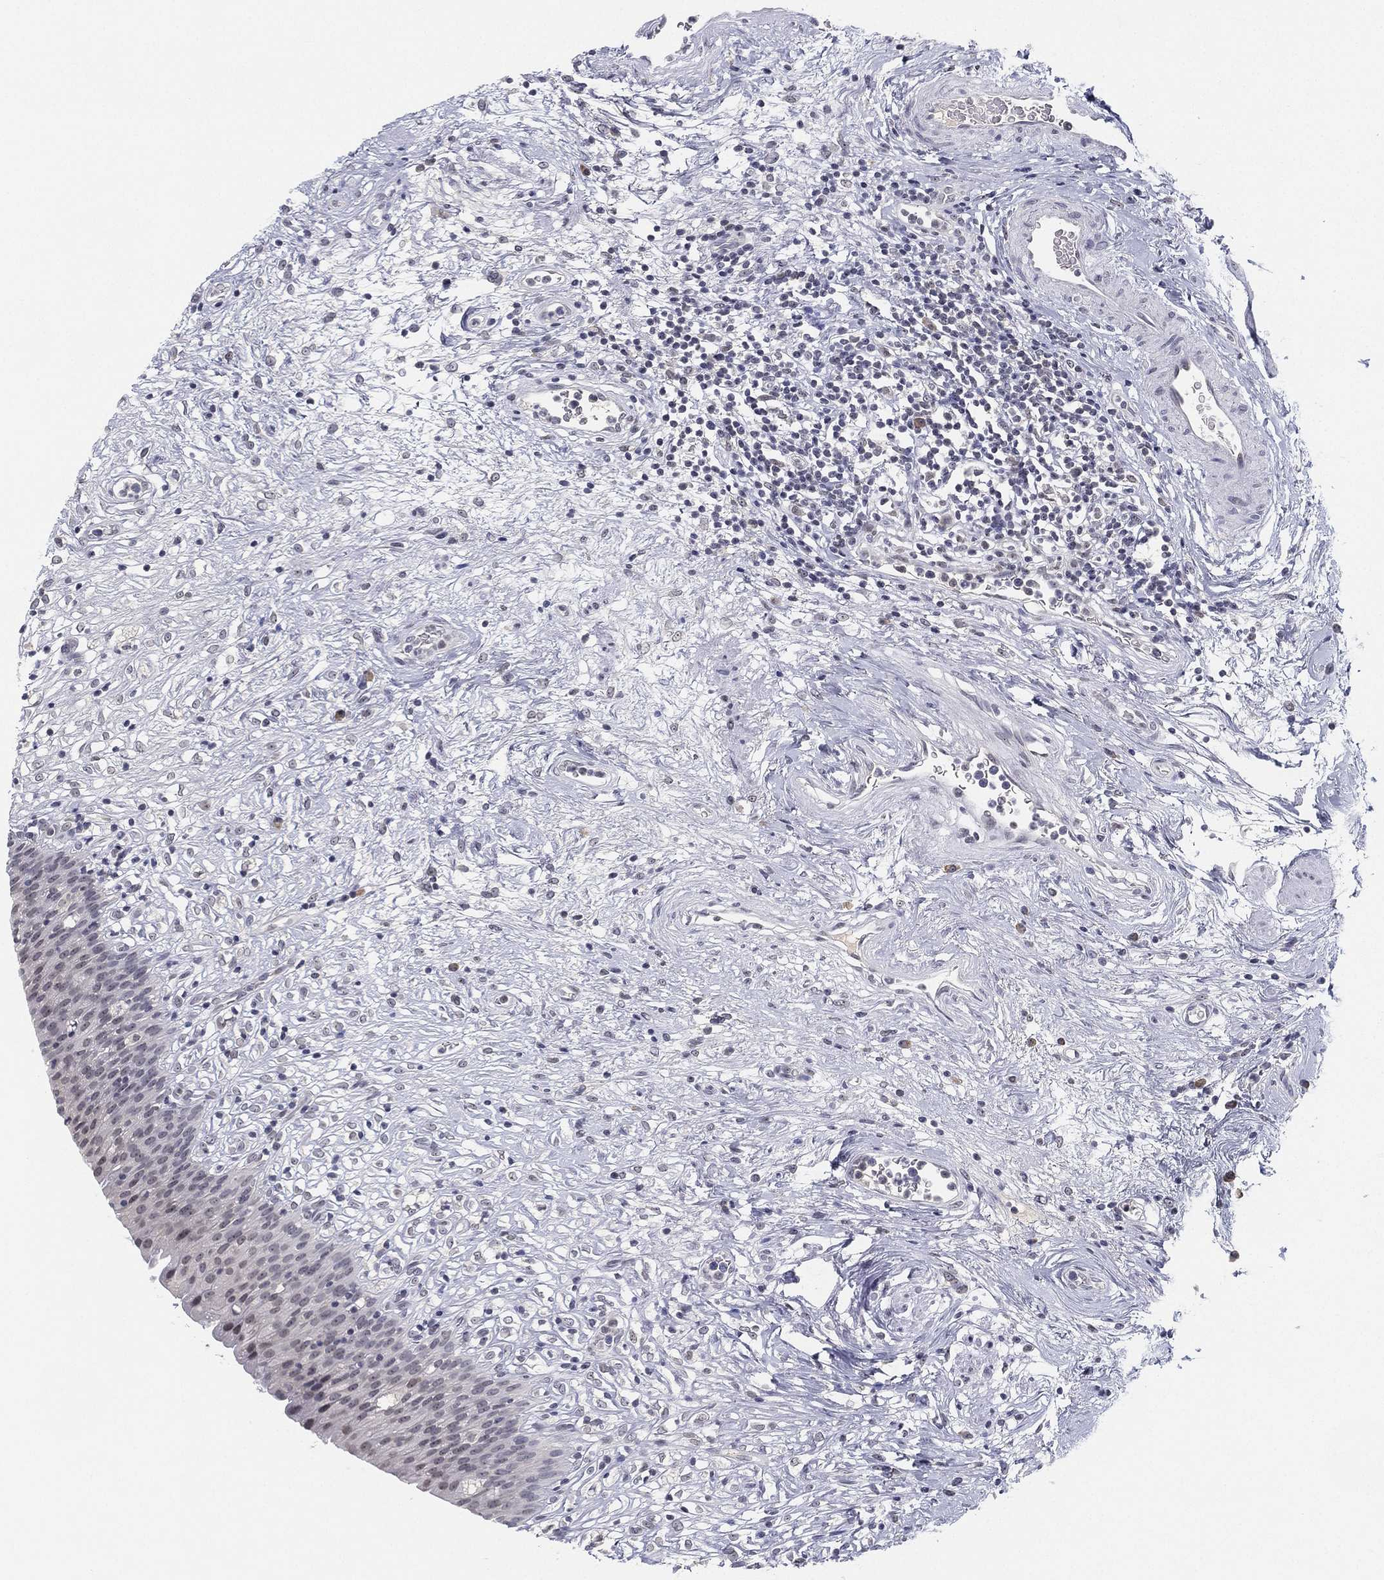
{"staining": {"intensity": "negative", "quantity": "none", "location": "none"}, "tissue": "urinary bladder", "cell_type": "Urothelial cells", "image_type": "normal", "snomed": [{"axis": "morphology", "description": "Normal tissue, NOS"}, {"axis": "topography", "description": "Urinary bladder"}], "caption": "Urothelial cells are negative for protein expression in unremarkable human urinary bladder.", "gene": "MS4A8", "patient": {"sex": "male", "age": 76}}